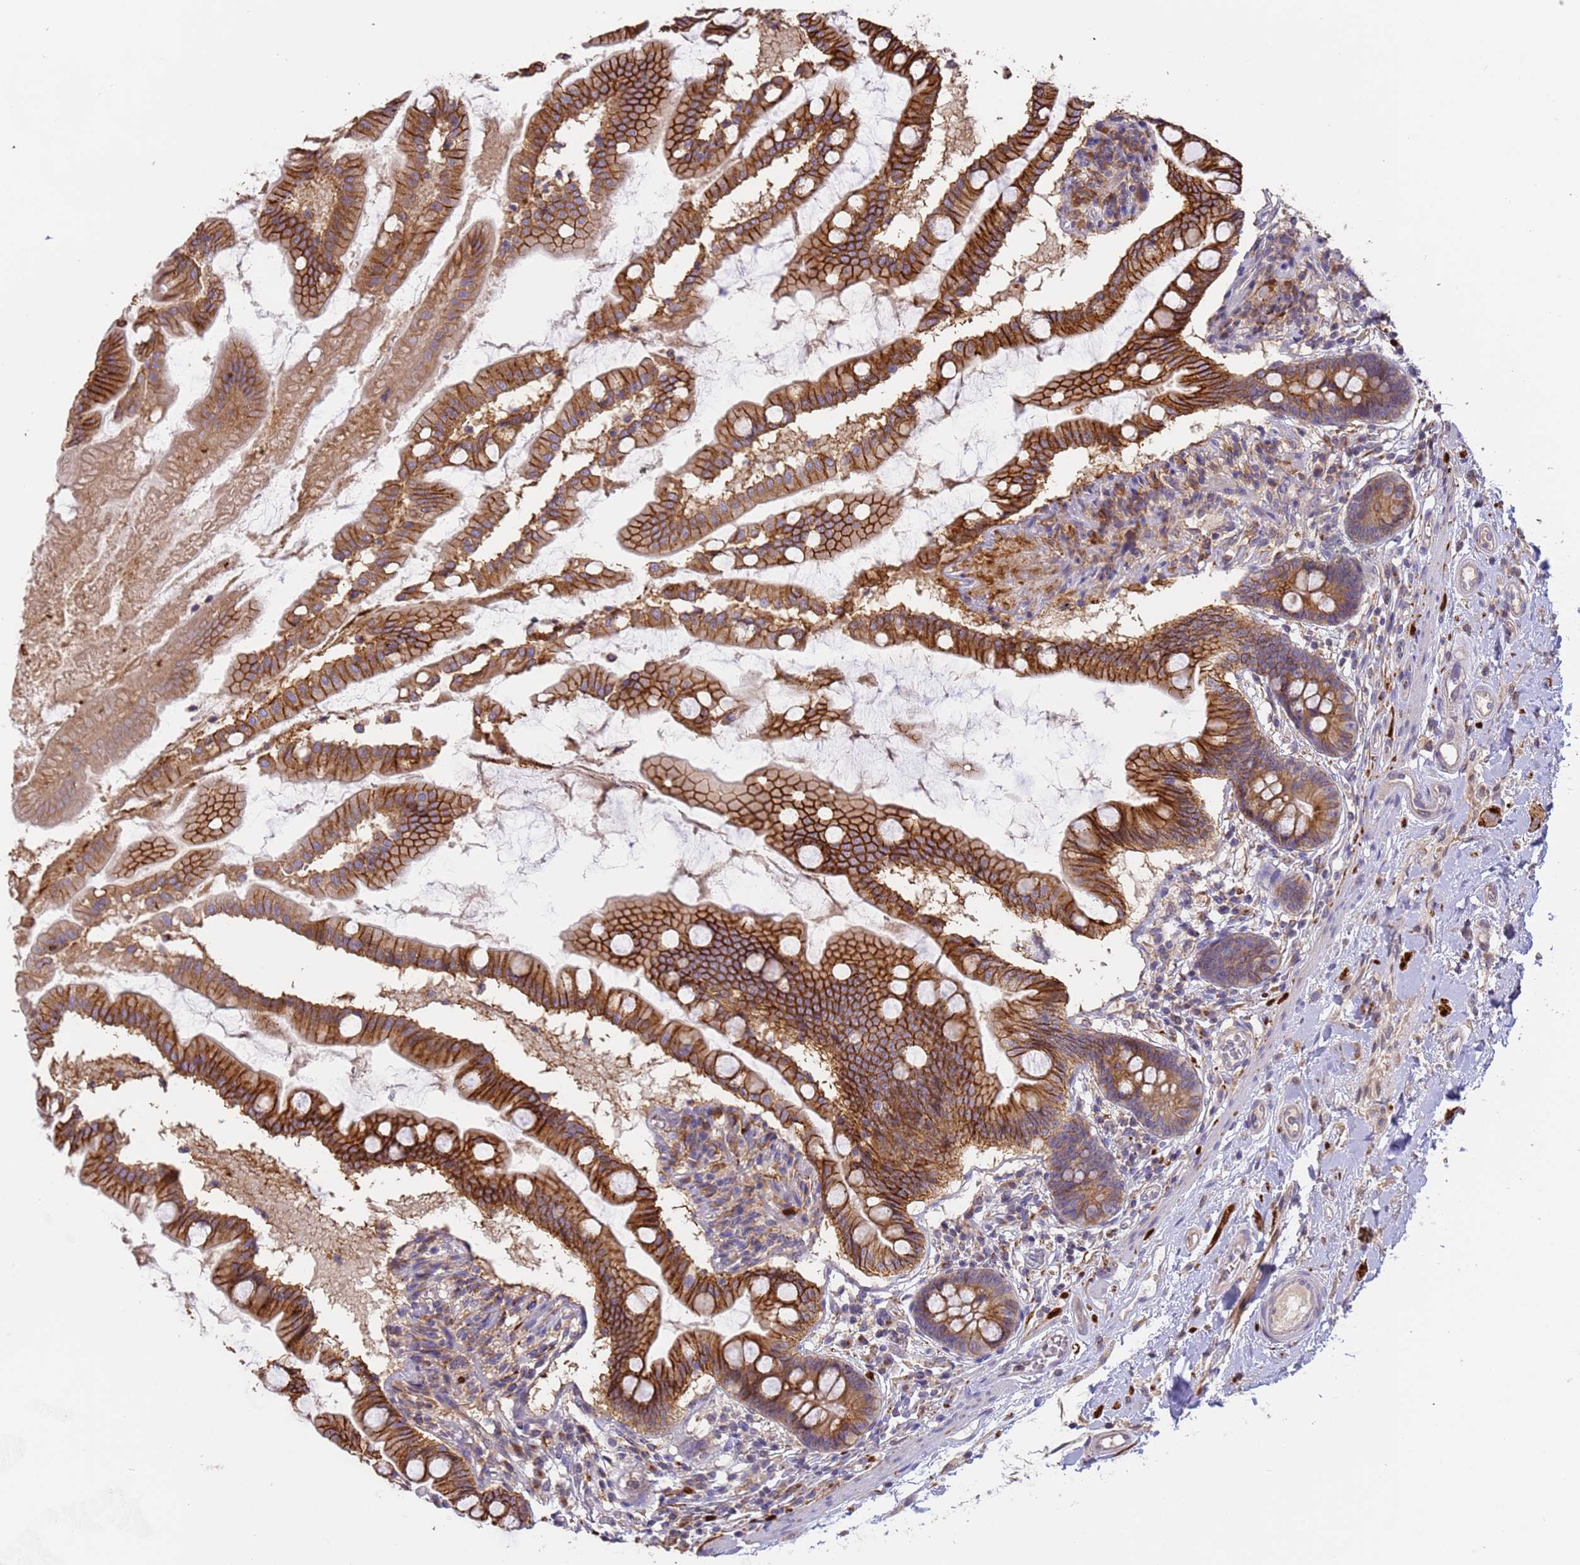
{"staining": {"intensity": "strong", "quantity": ">75%", "location": "cytoplasmic/membranous"}, "tissue": "small intestine", "cell_type": "Glandular cells", "image_type": "normal", "snomed": [{"axis": "morphology", "description": "Normal tissue, NOS"}, {"axis": "topography", "description": "Small intestine"}], "caption": "Small intestine stained for a protein displays strong cytoplasmic/membranous positivity in glandular cells.", "gene": "M6PR", "patient": {"sex": "female", "age": 56}}